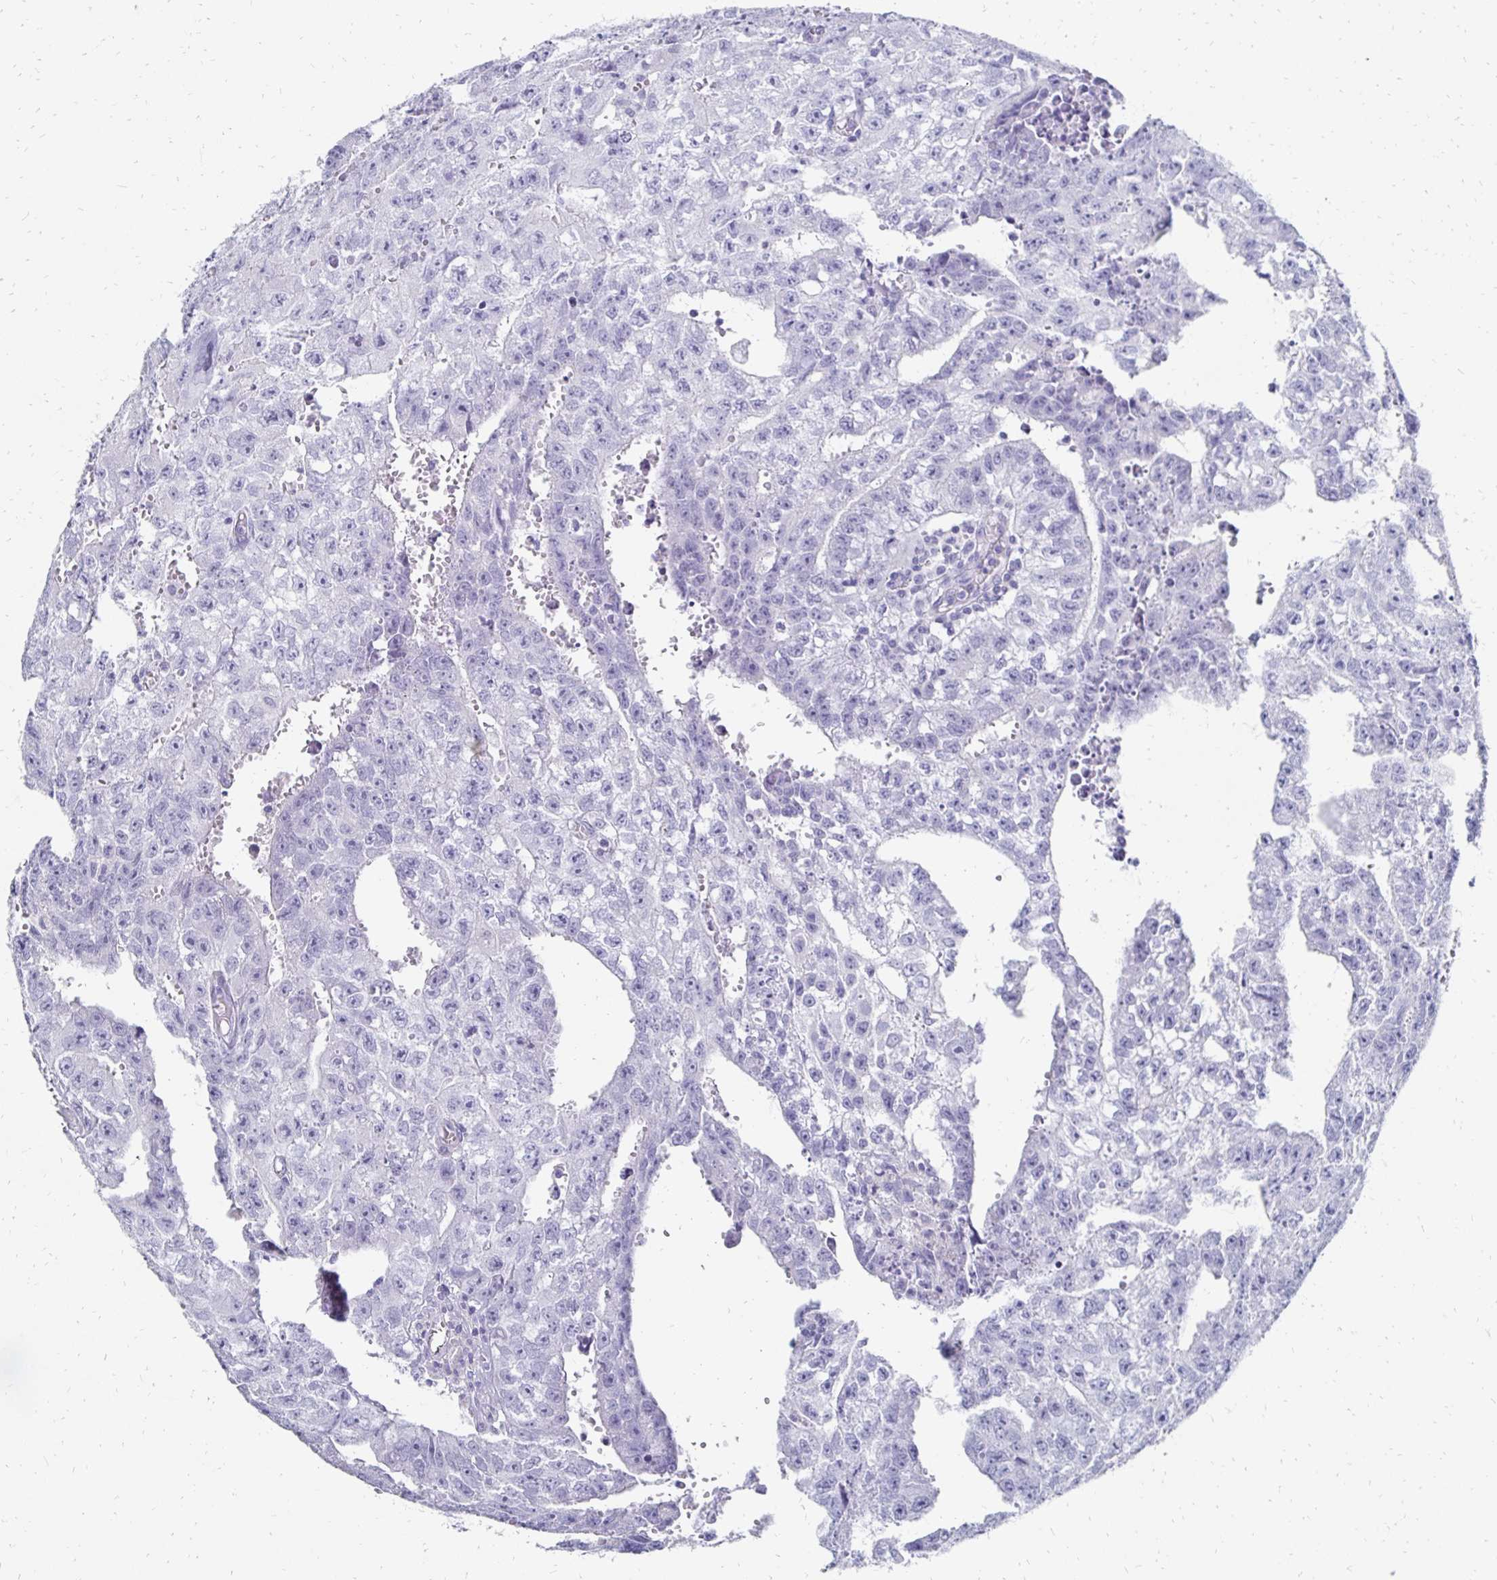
{"staining": {"intensity": "negative", "quantity": "none", "location": "none"}, "tissue": "testis cancer", "cell_type": "Tumor cells", "image_type": "cancer", "snomed": [{"axis": "morphology", "description": "Carcinoma, Embryonal, NOS"}, {"axis": "morphology", "description": "Teratoma, malignant, NOS"}, {"axis": "topography", "description": "Testis"}], "caption": "A photomicrograph of testis teratoma (malignant) stained for a protein demonstrates no brown staining in tumor cells.", "gene": "SYCP3", "patient": {"sex": "male", "age": 24}}